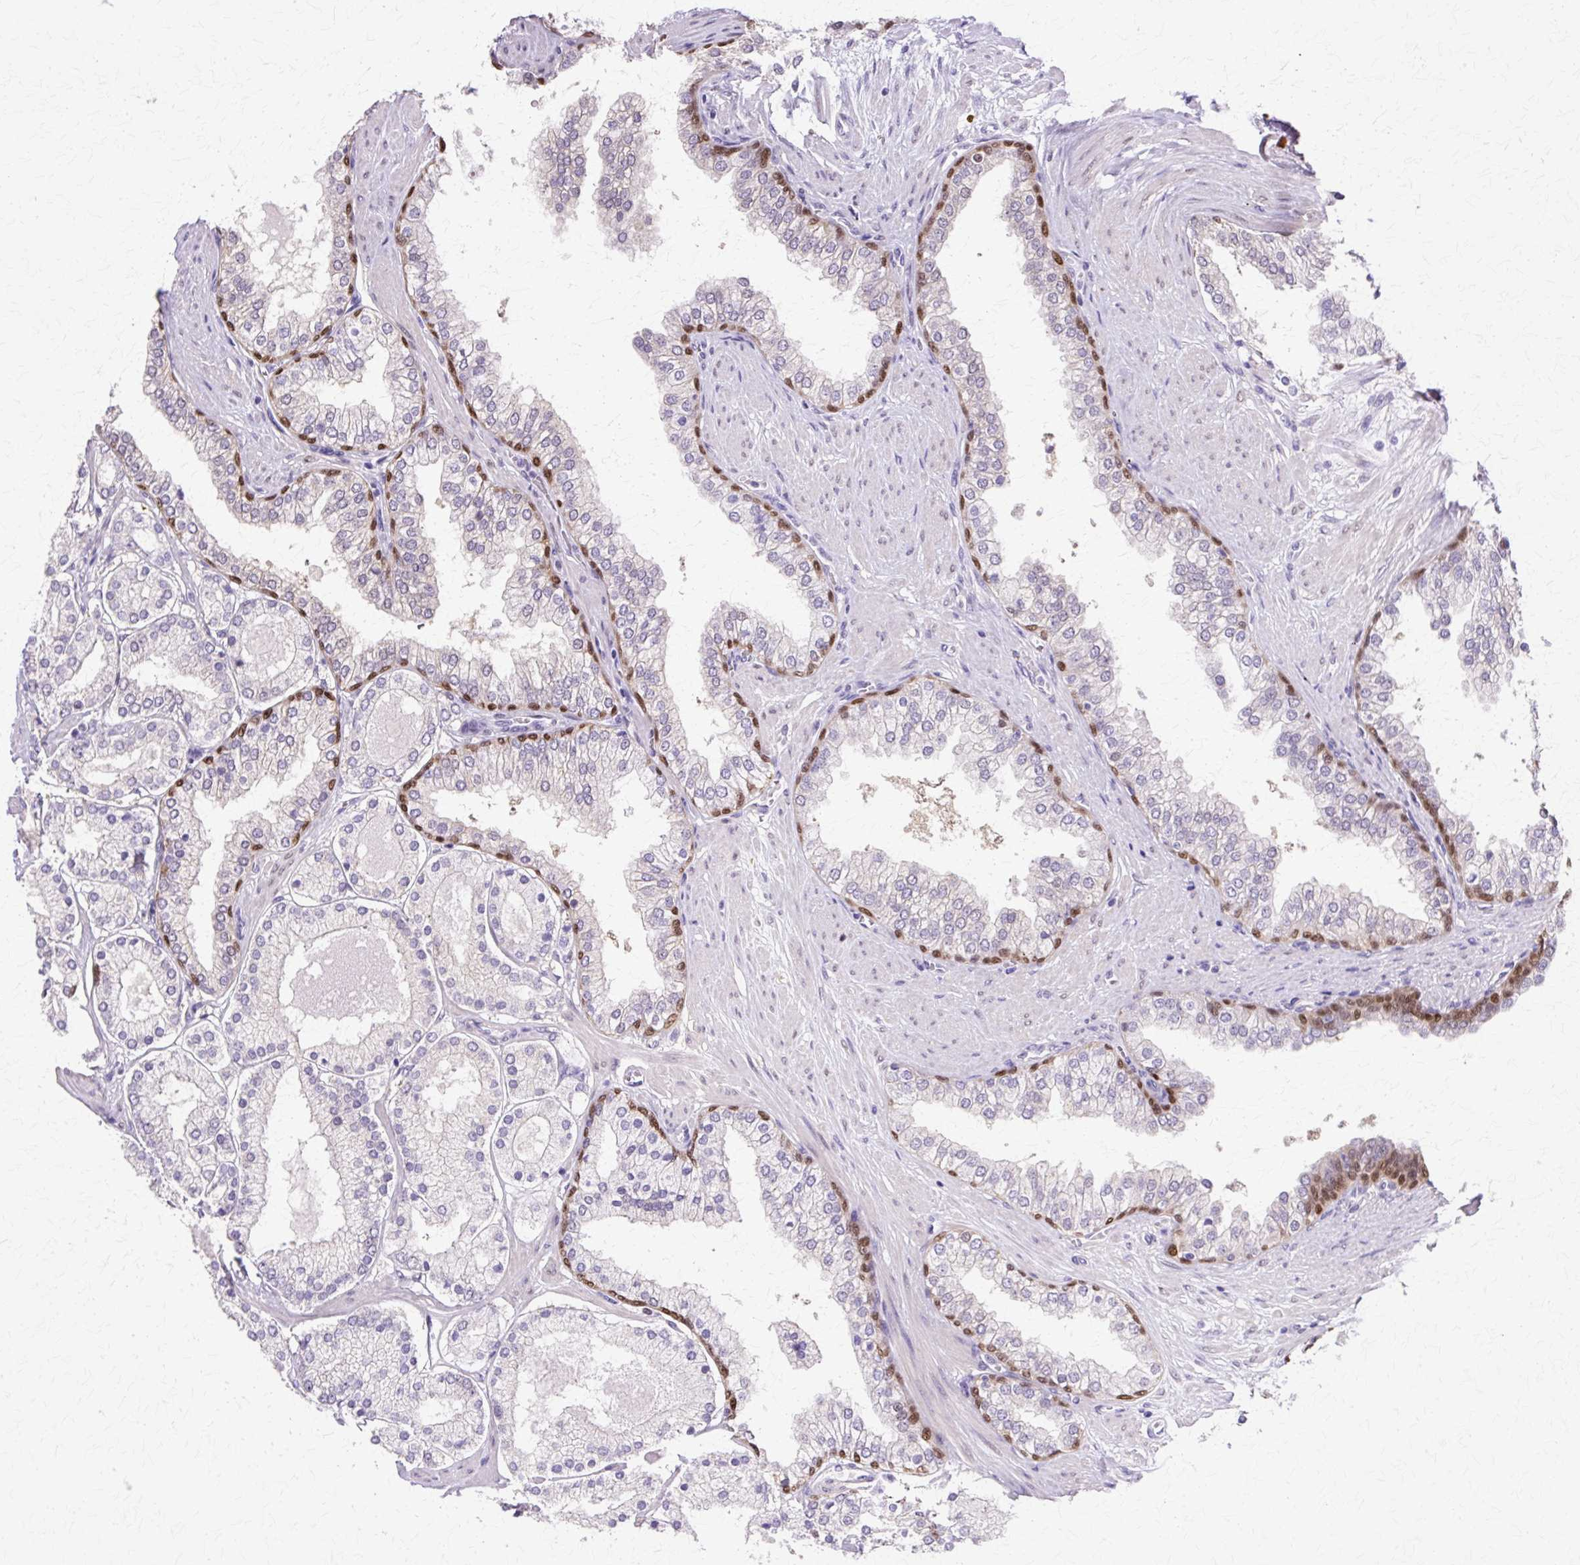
{"staining": {"intensity": "negative", "quantity": "none", "location": "none"}, "tissue": "prostate cancer", "cell_type": "Tumor cells", "image_type": "cancer", "snomed": [{"axis": "morphology", "description": "Adenocarcinoma, Low grade"}, {"axis": "topography", "description": "Prostate"}], "caption": "High magnification brightfield microscopy of prostate low-grade adenocarcinoma stained with DAB (brown) and counterstained with hematoxylin (blue): tumor cells show no significant staining. The staining is performed using DAB brown chromogen with nuclei counter-stained in using hematoxylin.", "gene": "HSPA8", "patient": {"sex": "male", "age": 42}}